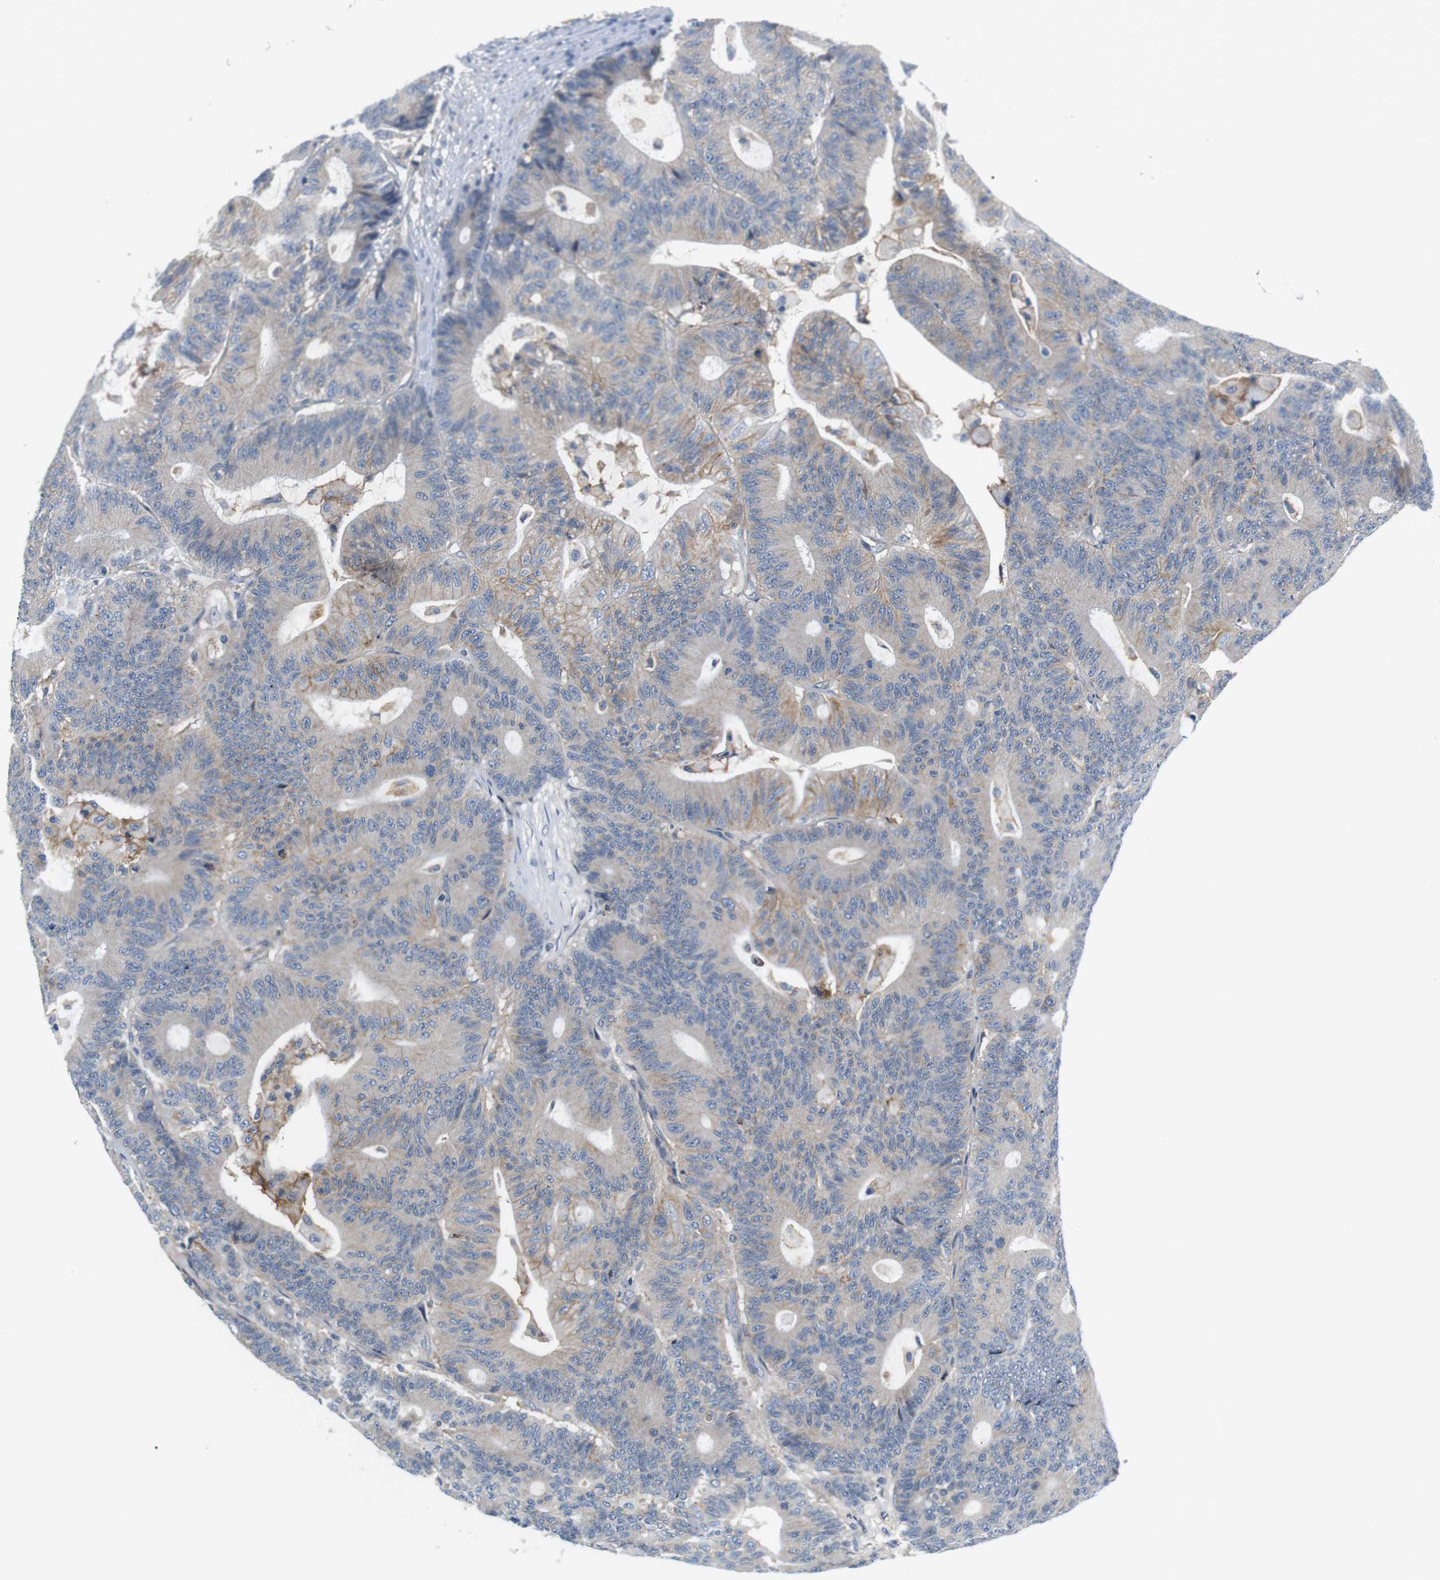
{"staining": {"intensity": "moderate", "quantity": "<25%", "location": "cytoplasmic/membranous"}, "tissue": "colorectal cancer", "cell_type": "Tumor cells", "image_type": "cancer", "snomed": [{"axis": "morphology", "description": "Adenocarcinoma, NOS"}, {"axis": "topography", "description": "Colon"}], "caption": "Brown immunohistochemical staining in adenocarcinoma (colorectal) reveals moderate cytoplasmic/membranous positivity in about <25% of tumor cells.", "gene": "SLC30A1", "patient": {"sex": "female", "age": 84}}